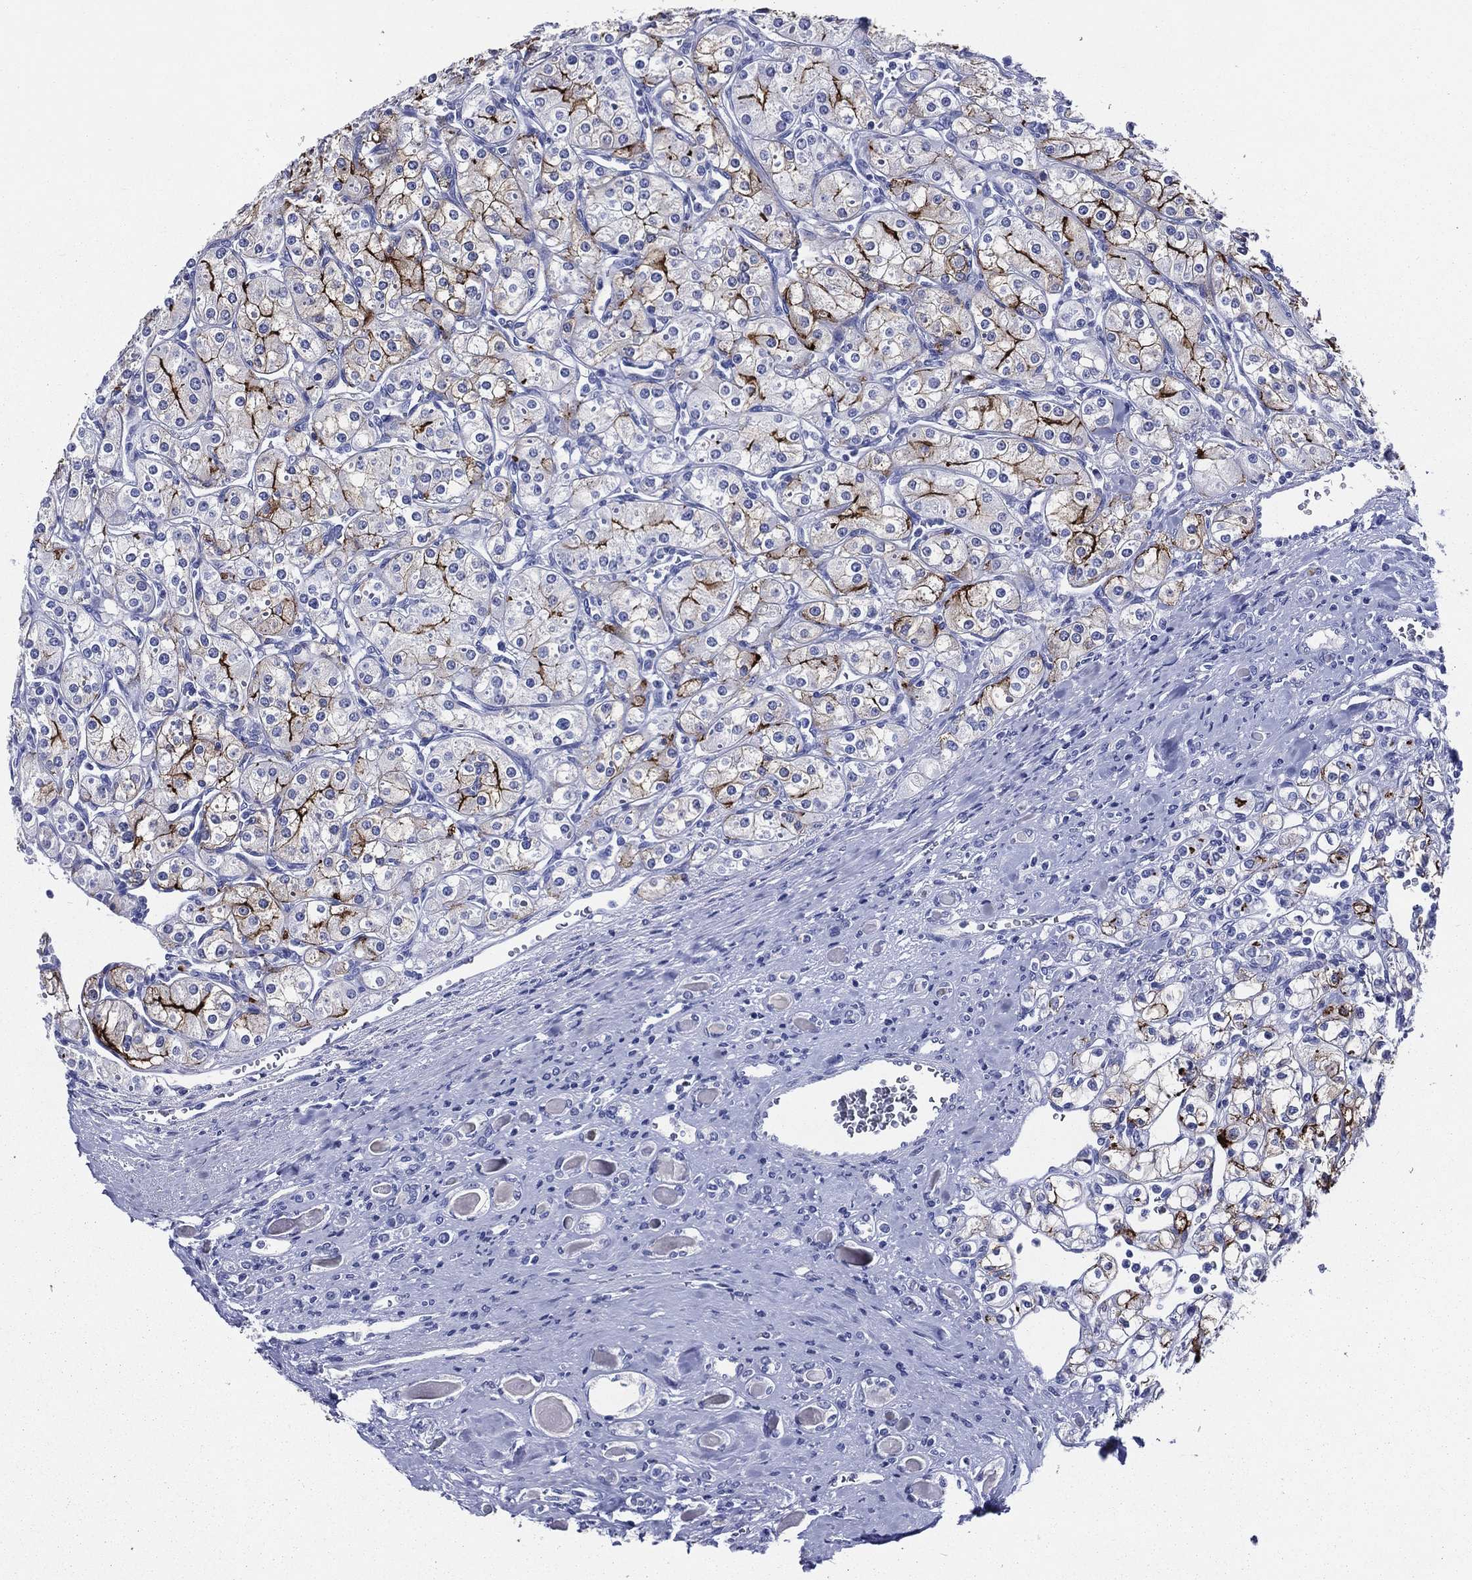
{"staining": {"intensity": "strong", "quantity": "25%-75%", "location": "cytoplasmic/membranous"}, "tissue": "renal cancer", "cell_type": "Tumor cells", "image_type": "cancer", "snomed": [{"axis": "morphology", "description": "Adenocarcinoma, NOS"}, {"axis": "topography", "description": "Kidney"}], "caption": "Human renal cancer (adenocarcinoma) stained with a brown dye exhibits strong cytoplasmic/membranous positive staining in approximately 25%-75% of tumor cells.", "gene": "ACE2", "patient": {"sex": "male", "age": 77}}